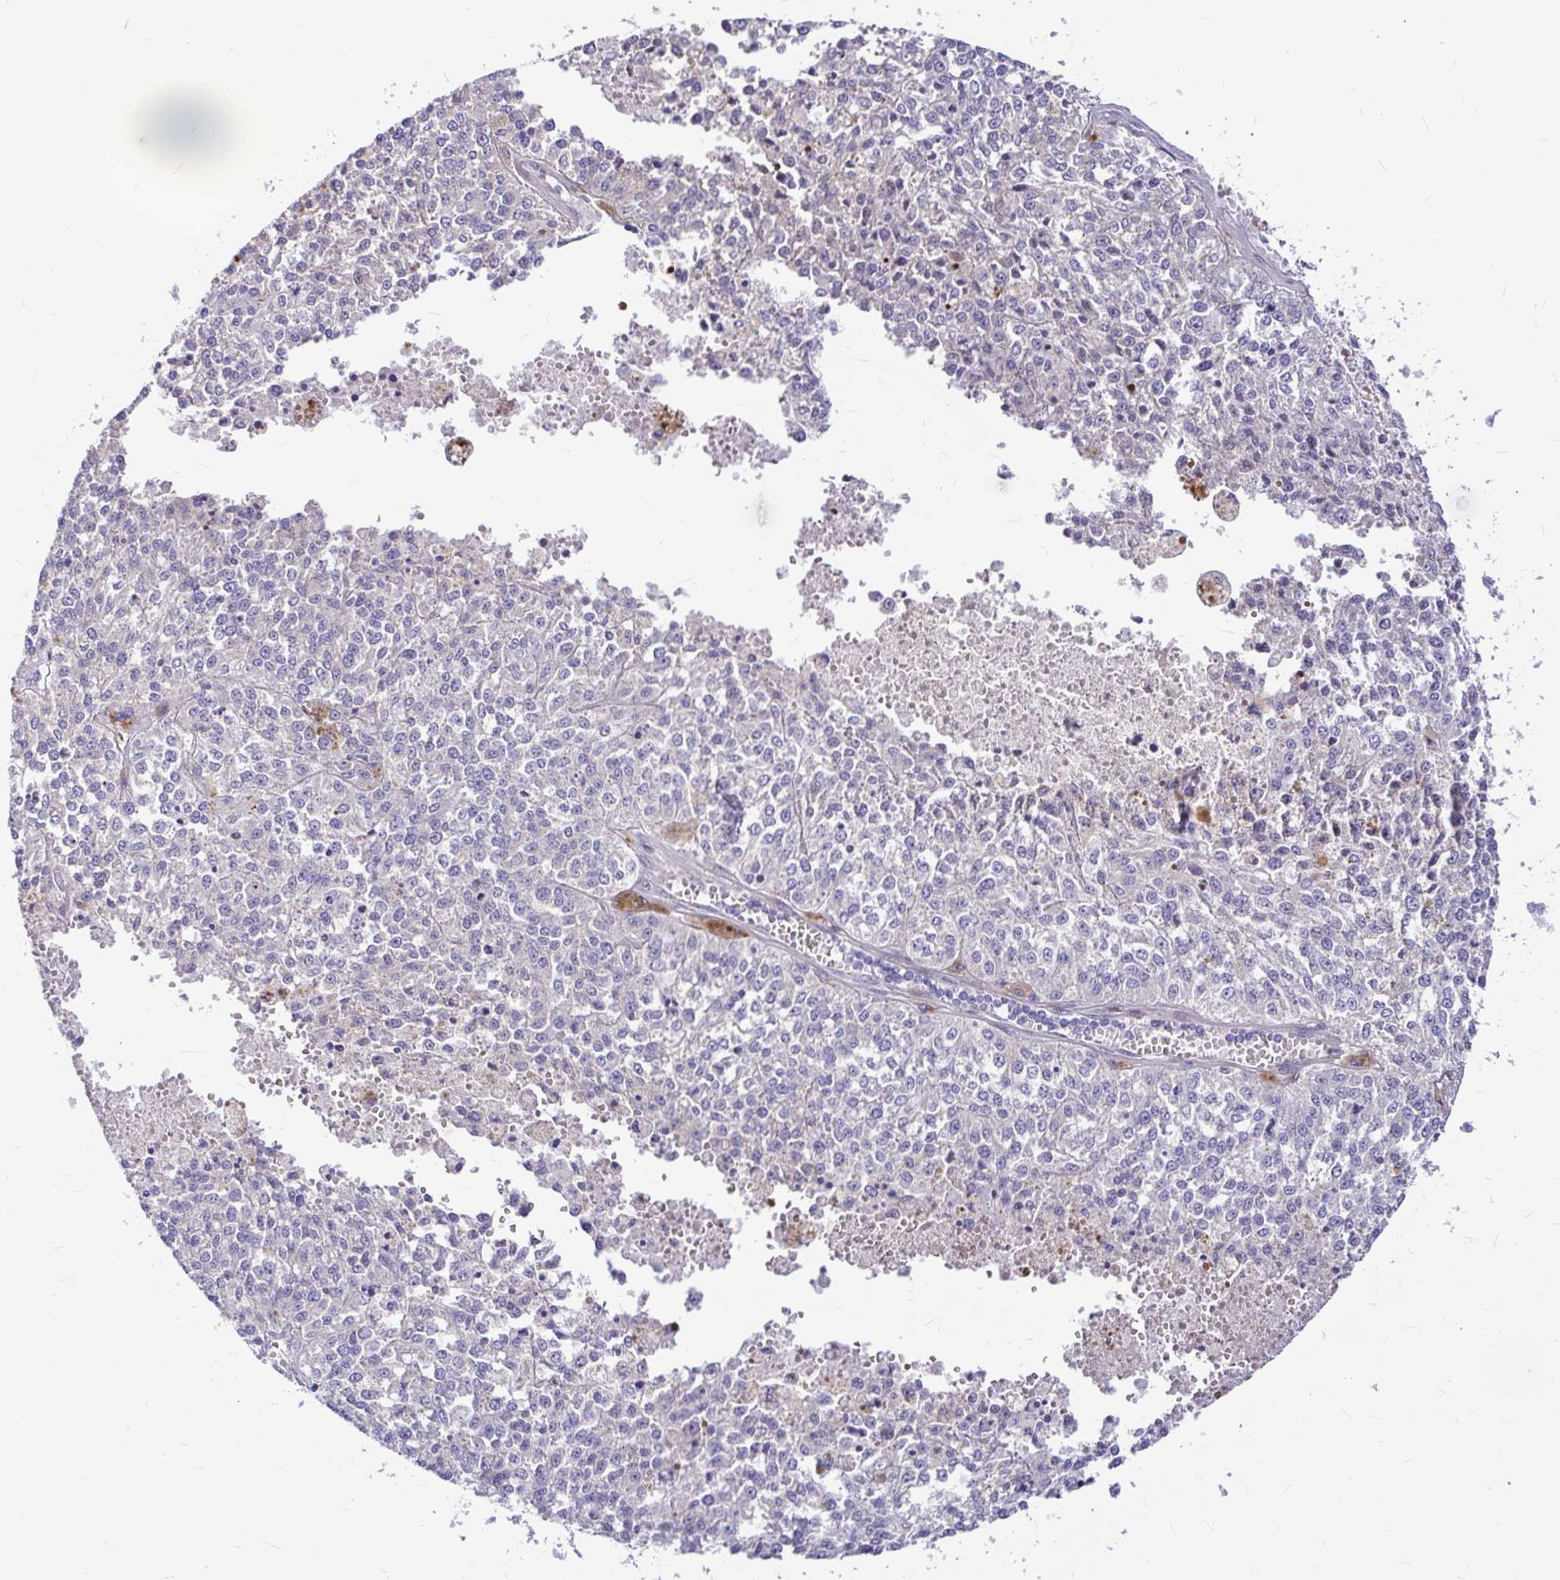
{"staining": {"intensity": "negative", "quantity": "none", "location": "none"}, "tissue": "melanoma", "cell_type": "Tumor cells", "image_type": "cancer", "snomed": [{"axis": "morphology", "description": "Malignant melanoma, Metastatic site"}, {"axis": "topography", "description": "Lymph node"}], "caption": "DAB (3,3'-diaminobenzidine) immunohistochemical staining of melanoma shows no significant positivity in tumor cells.", "gene": "GABBR2", "patient": {"sex": "female", "age": 64}}